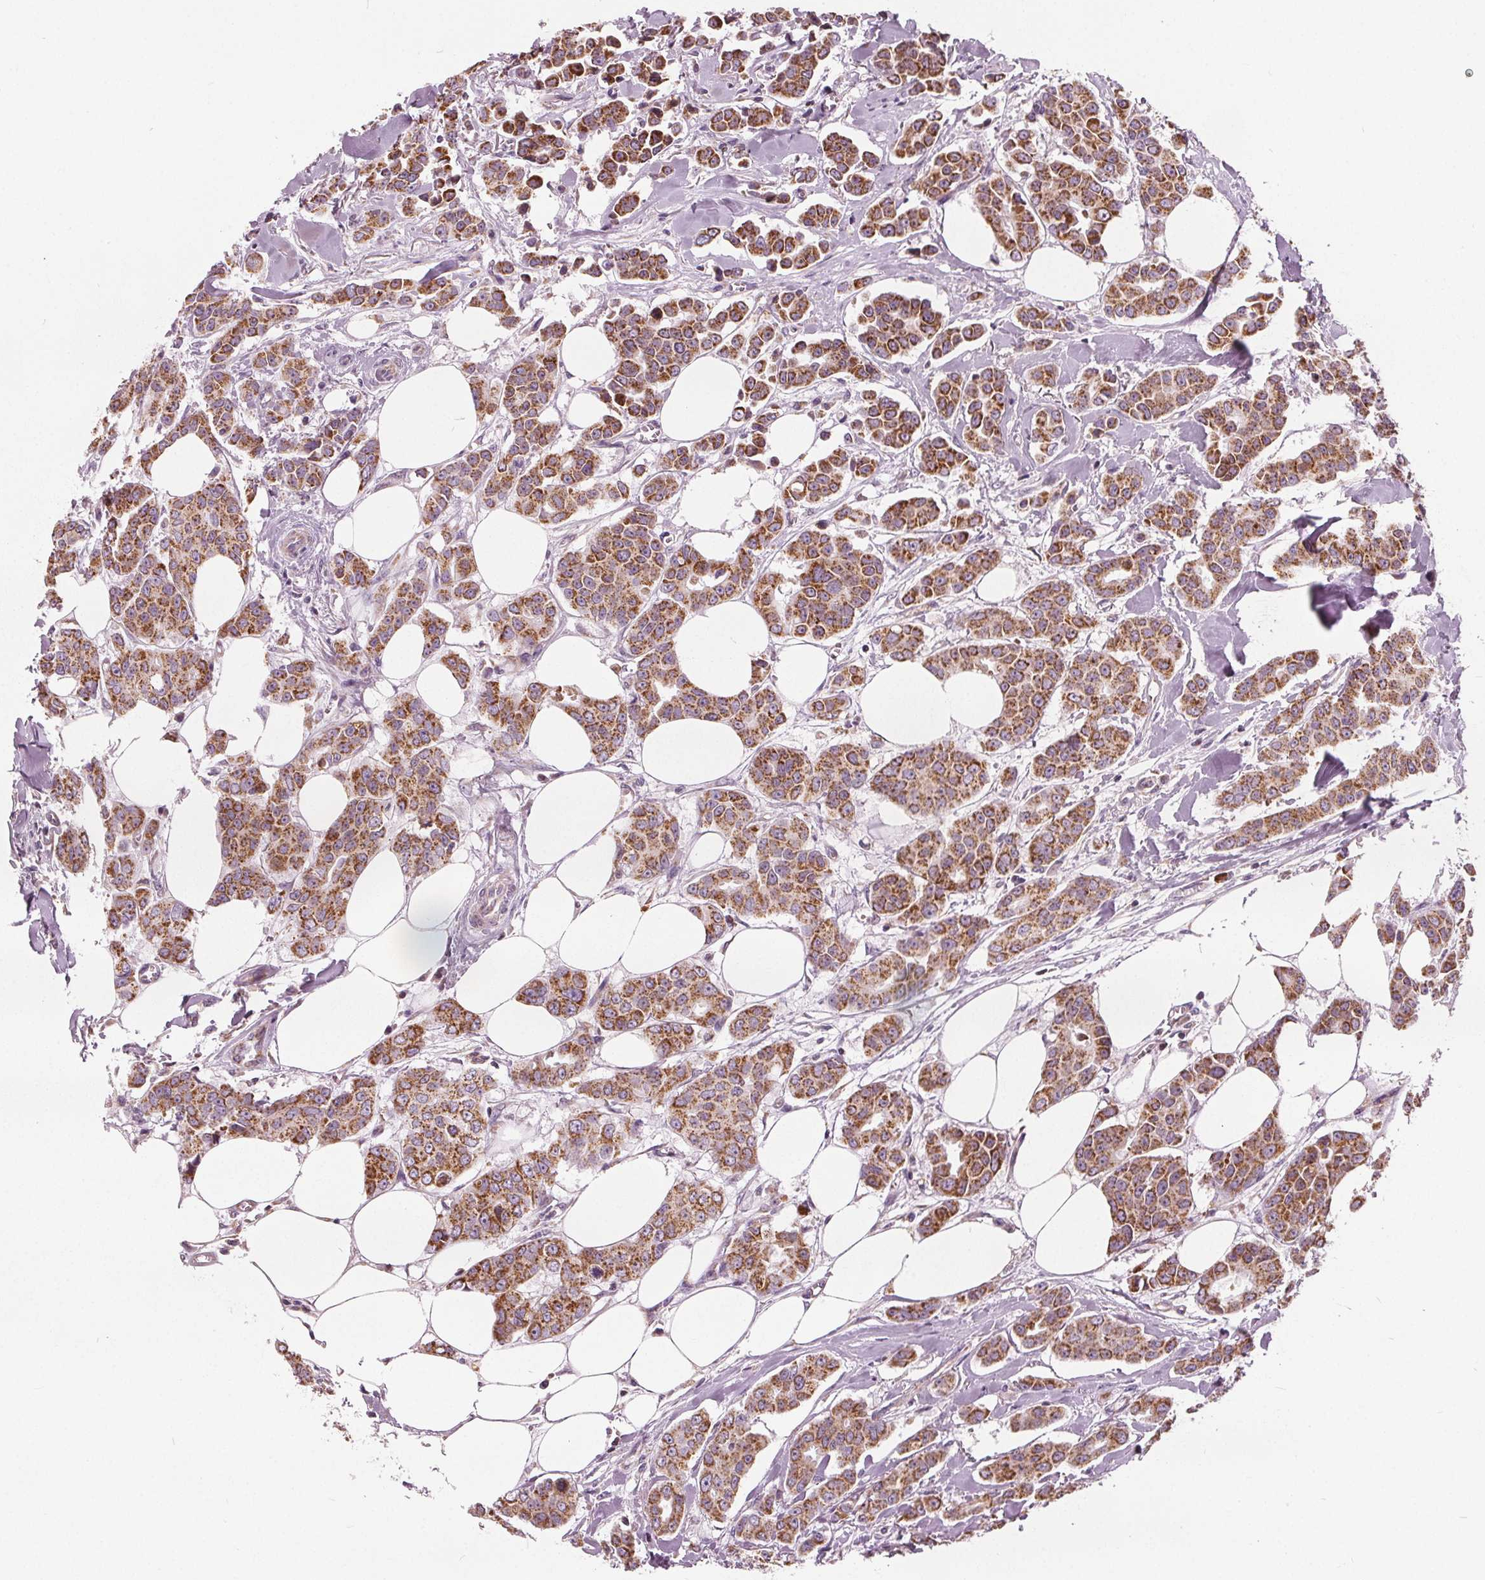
{"staining": {"intensity": "moderate", "quantity": ">75%", "location": "cytoplasmic/membranous"}, "tissue": "breast cancer", "cell_type": "Tumor cells", "image_type": "cancer", "snomed": [{"axis": "morphology", "description": "Duct carcinoma"}, {"axis": "topography", "description": "Breast"}], "caption": "Tumor cells reveal moderate cytoplasmic/membranous expression in about >75% of cells in breast cancer. Nuclei are stained in blue.", "gene": "ECI2", "patient": {"sex": "female", "age": 94}}